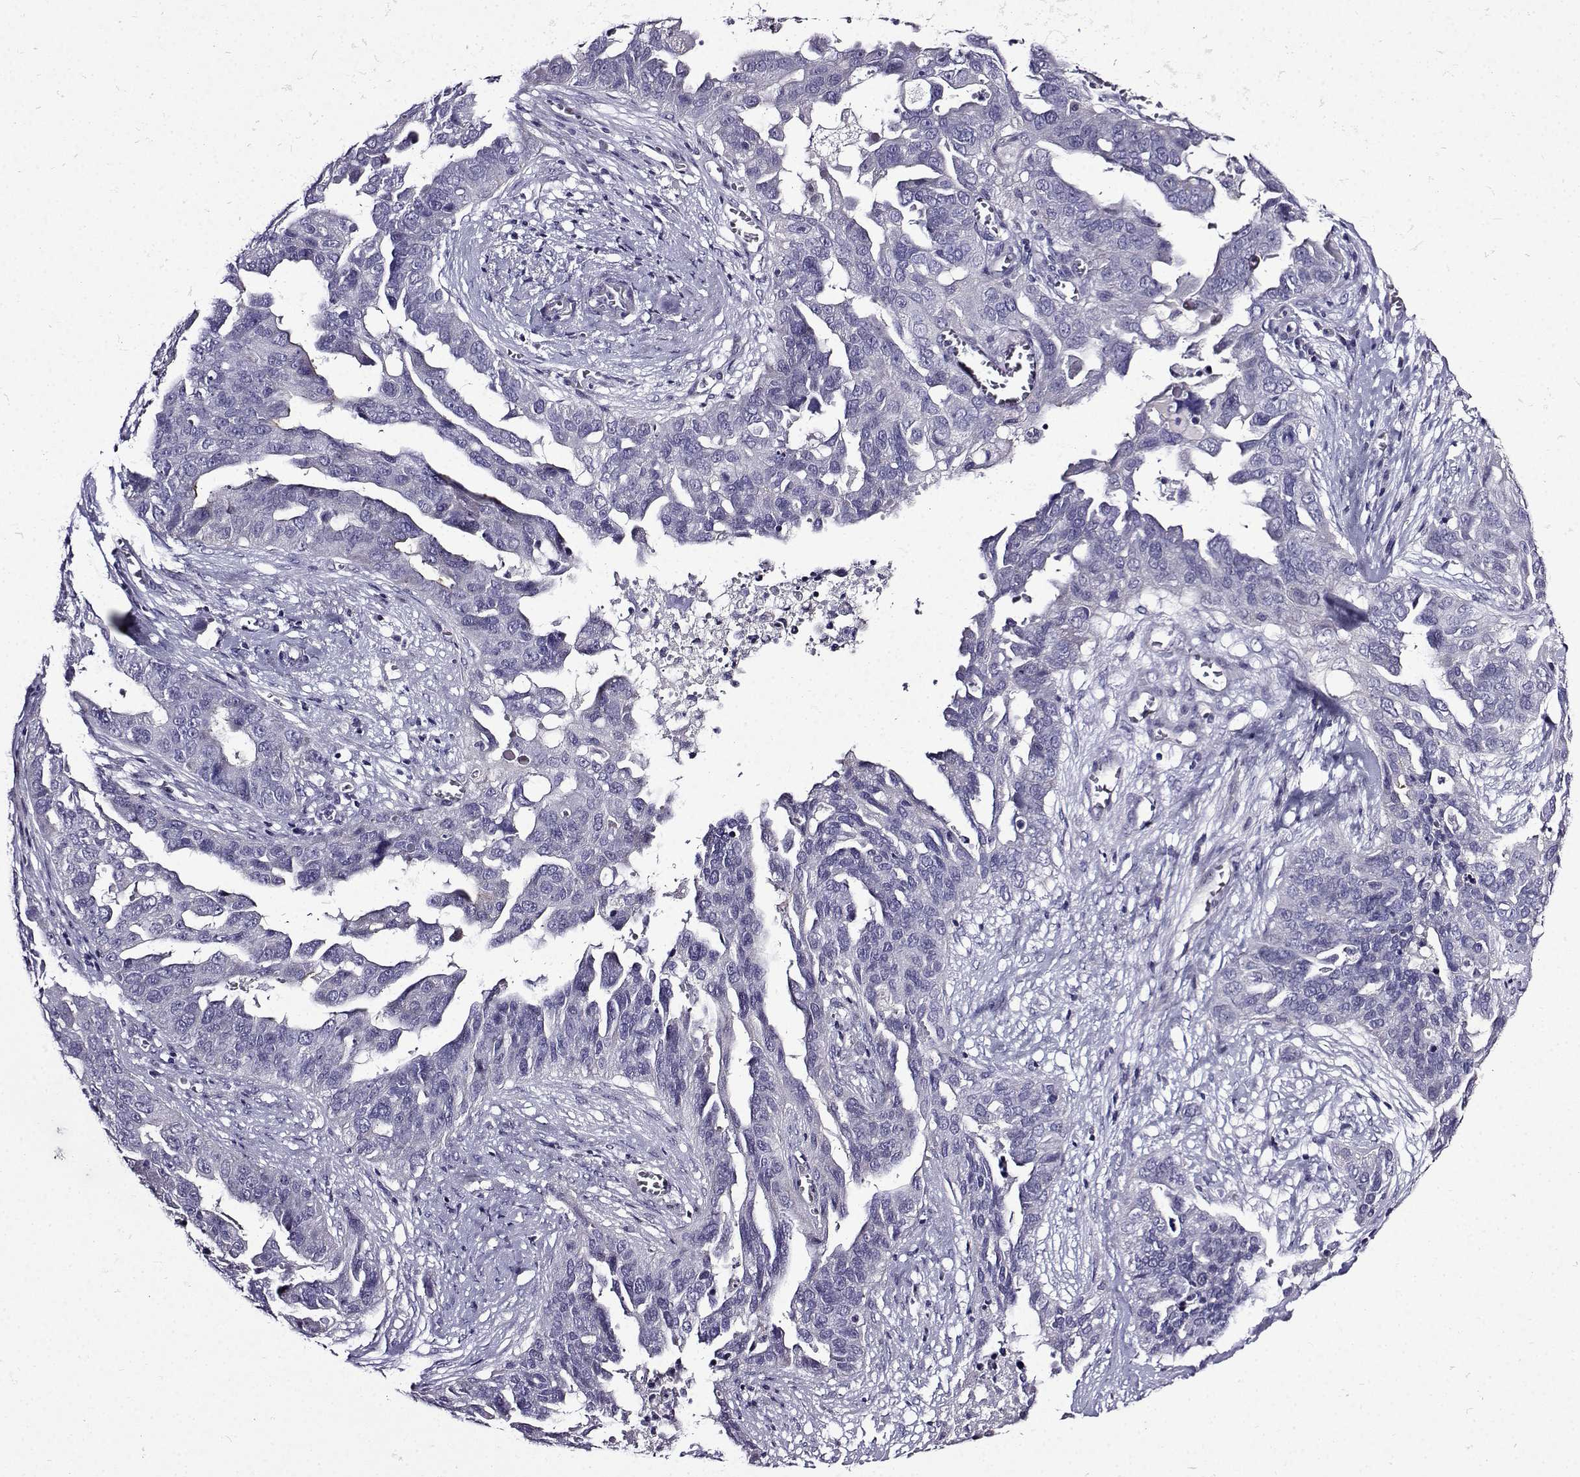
{"staining": {"intensity": "negative", "quantity": "none", "location": "none"}, "tissue": "ovarian cancer", "cell_type": "Tumor cells", "image_type": "cancer", "snomed": [{"axis": "morphology", "description": "Carcinoma, endometroid"}, {"axis": "topography", "description": "Soft tissue"}, {"axis": "topography", "description": "Ovary"}], "caption": "Ovarian cancer stained for a protein using immunohistochemistry displays no positivity tumor cells.", "gene": "TMEM266", "patient": {"sex": "female", "age": 52}}